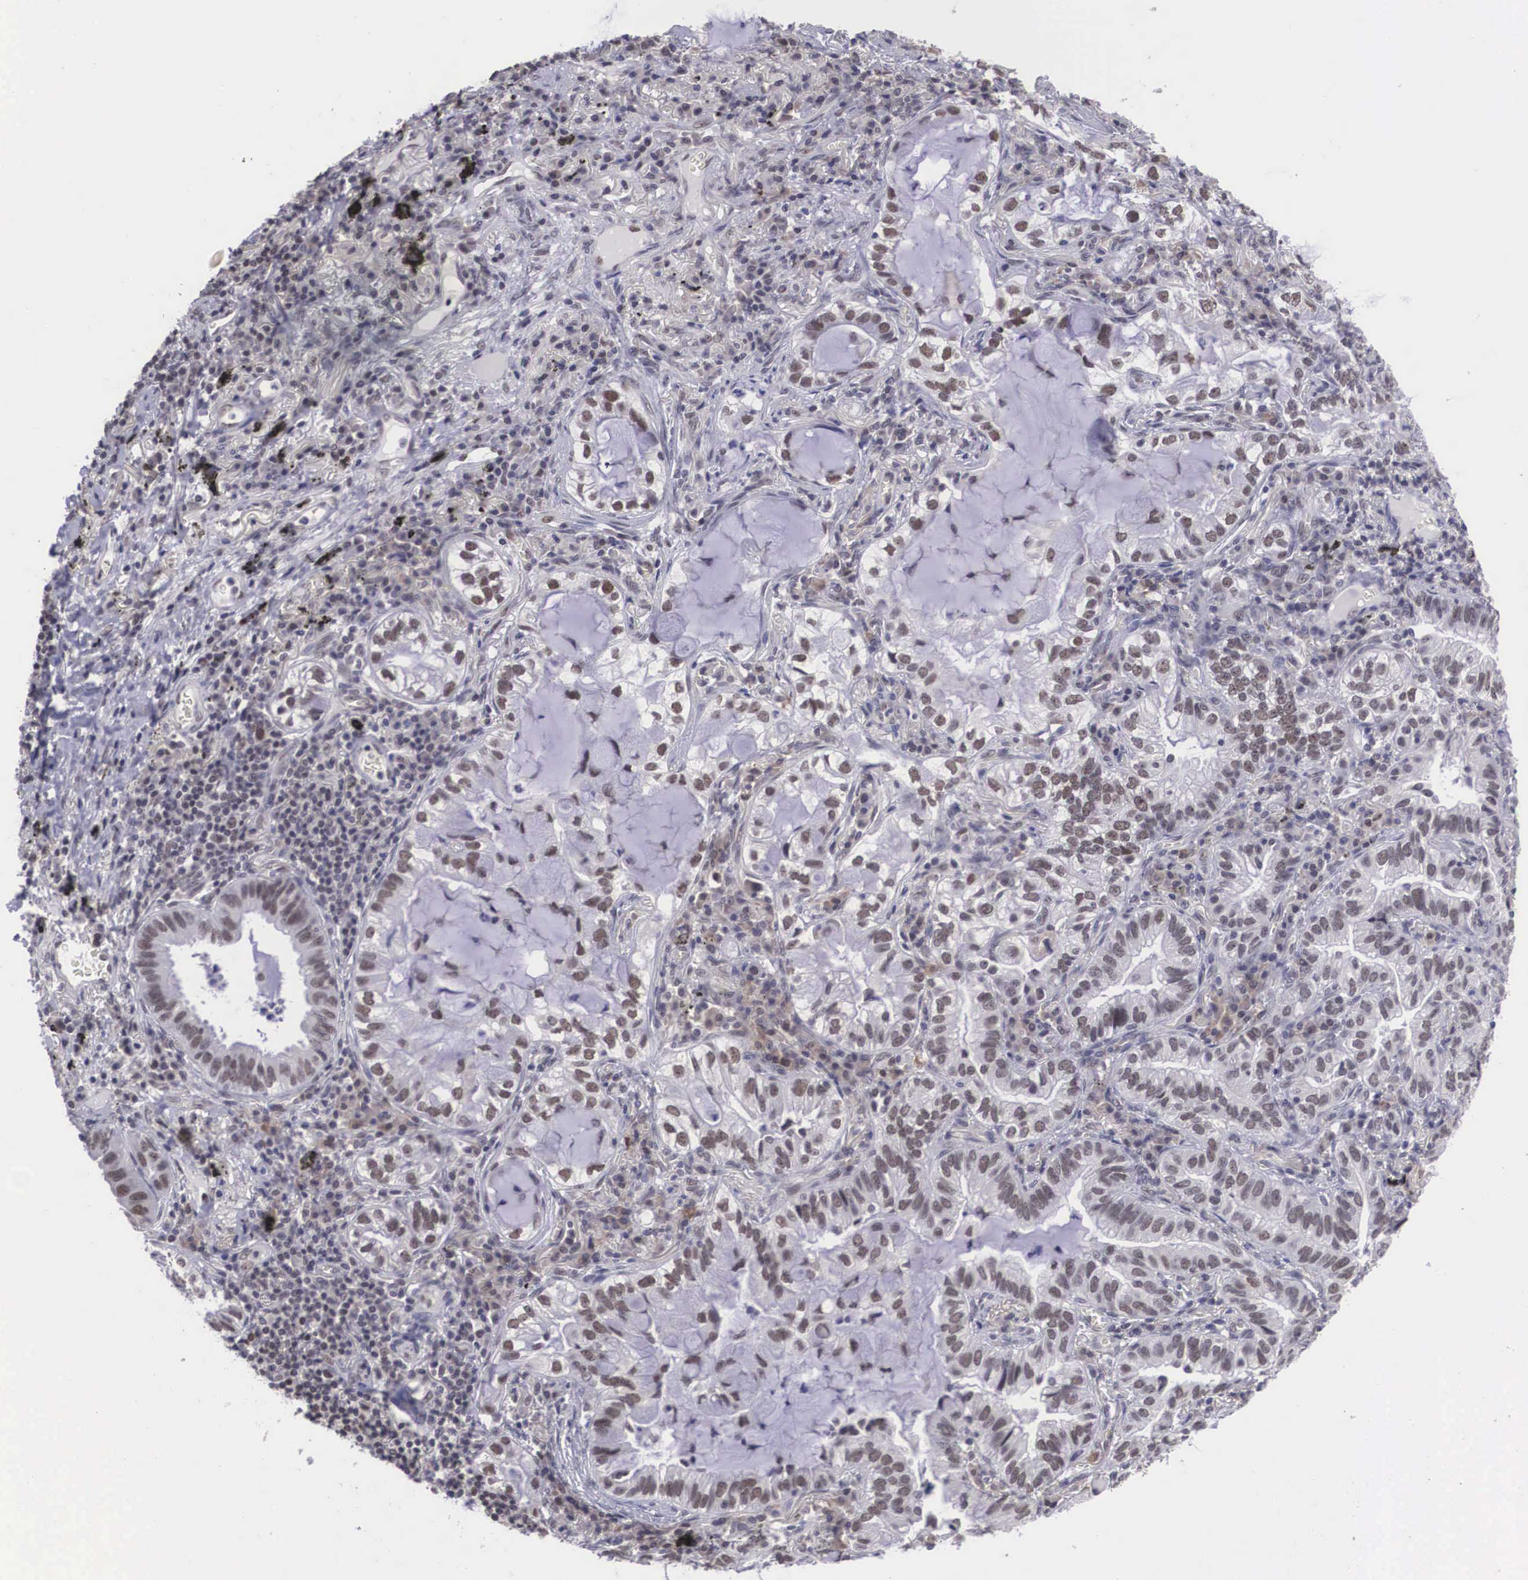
{"staining": {"intensity": "weak", "quantity": "25%-75%", "location": "nuclear"}, "tissue": "lung cancer", "cell_type": "Tumor cells", "image_type": "cancer", "snomed": [{"axis": "morphology", "description": "Adenocarcinoma, NOS"}, {"axis": "topography", "description": "Lung"}], "caption": "Protein analysis of lung cancer (adenocarcinoma) tissue demonstrates weak nuclear positivity in about 25%-75% of tumor cells.", "gene": "ZNF275", "patient": {"sex": "female", "age": 50}}